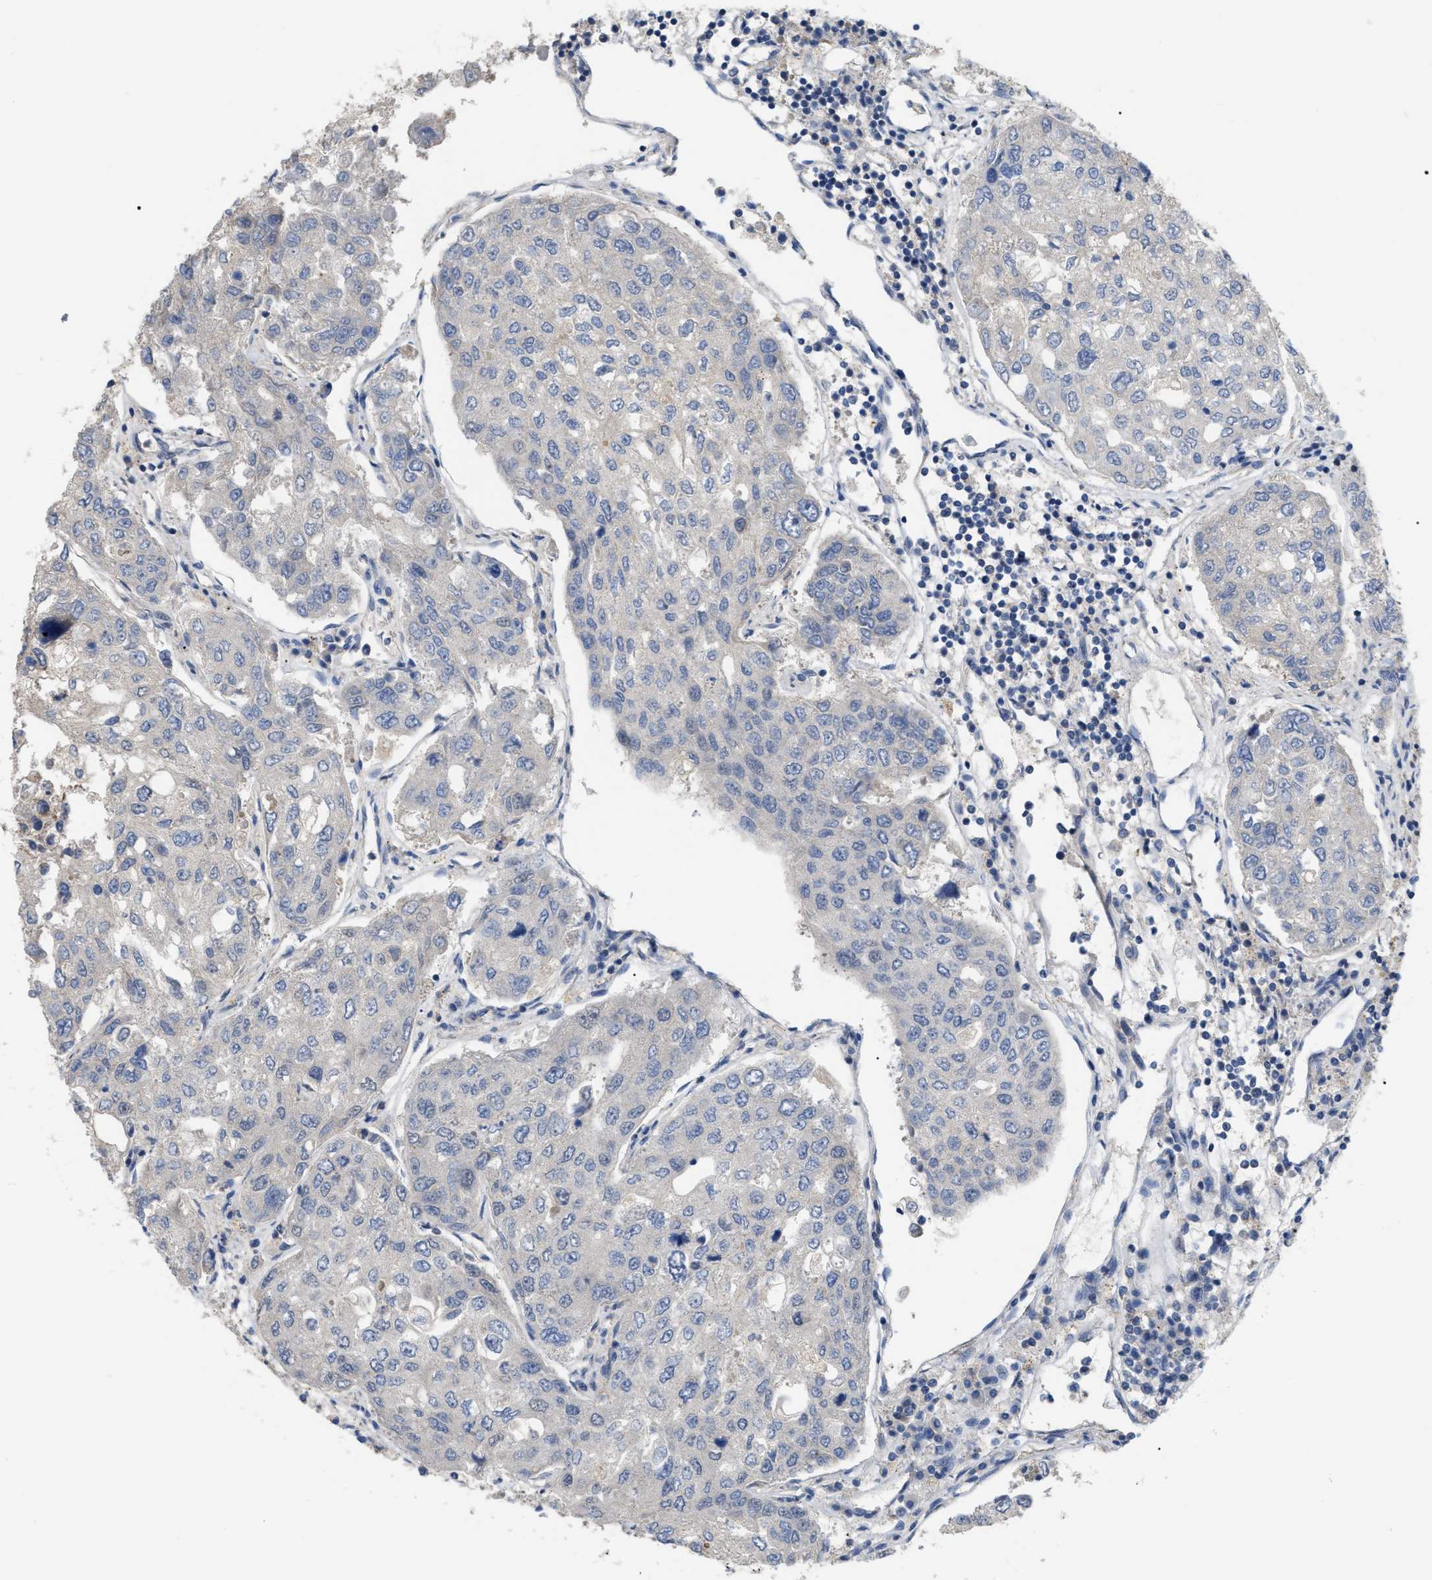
{"staining": {"intensity": "negative", "quantity": "none", "location": "none"}, "tissue": "urothelial cancer", "cell_type": "Tumor cells", "image_type": "cancer", "snomed": [{"axis": "morphology", "description": "Urothelial carcinoma, High grade"}, {"axis": "topography", "description": "Lymph node"}, {"axis": "topography", "description": "Urinary bladder"}], "caption": "This is an IHC photomicrograph of human urothelial carcinoma (high-grade). There is no expression in tumor cells.", "gene": "DHX58", "patient": {"sex": "male", "age": 51}}